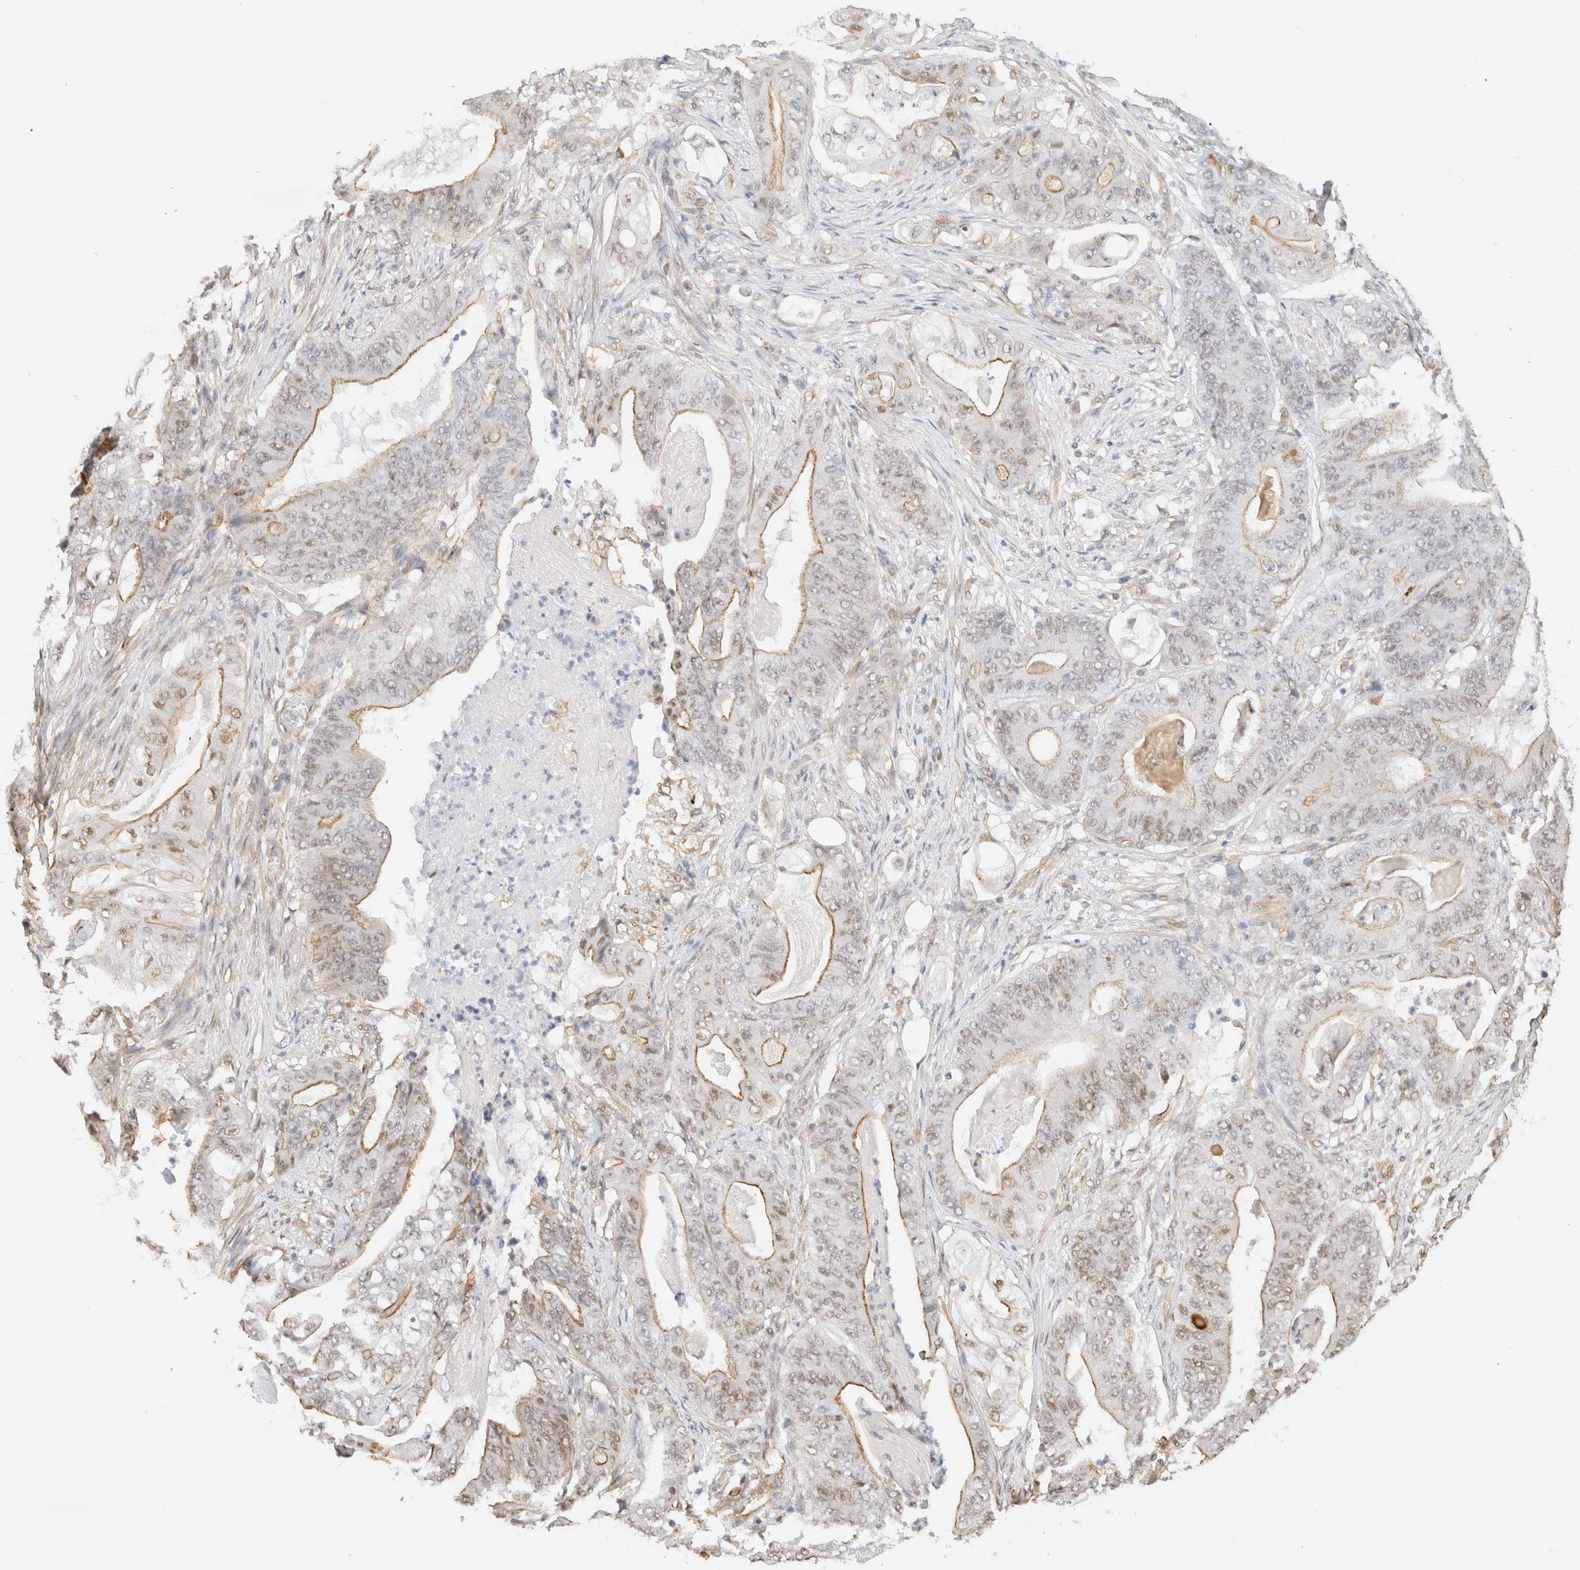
{"staining": {"intensity": "moderate", "quantity": "25%-75%", "location": "cytoplasmic/membranous,nuclear"}, "tissue": "stomach cancer", "cell_type": "Tumor cells", "image_type": "cancer", "snomed": [{"axis": "morphology", "description": "Adenocarcinoma, NOS"}, {"axis": "topography", "description": "Stomach"}], "caption": "Immunohistochemistry (IHC) (DAB (3,3'-diaminobenzidine)) staining of human adenocarcinoma (stomach) displays moderate cytoplasmic/membranous and nuclear protein positivity in about 25%-75% of tumor cells.", "gene": "ARID5A", "patient": {"sex": "female", "age": 73}}